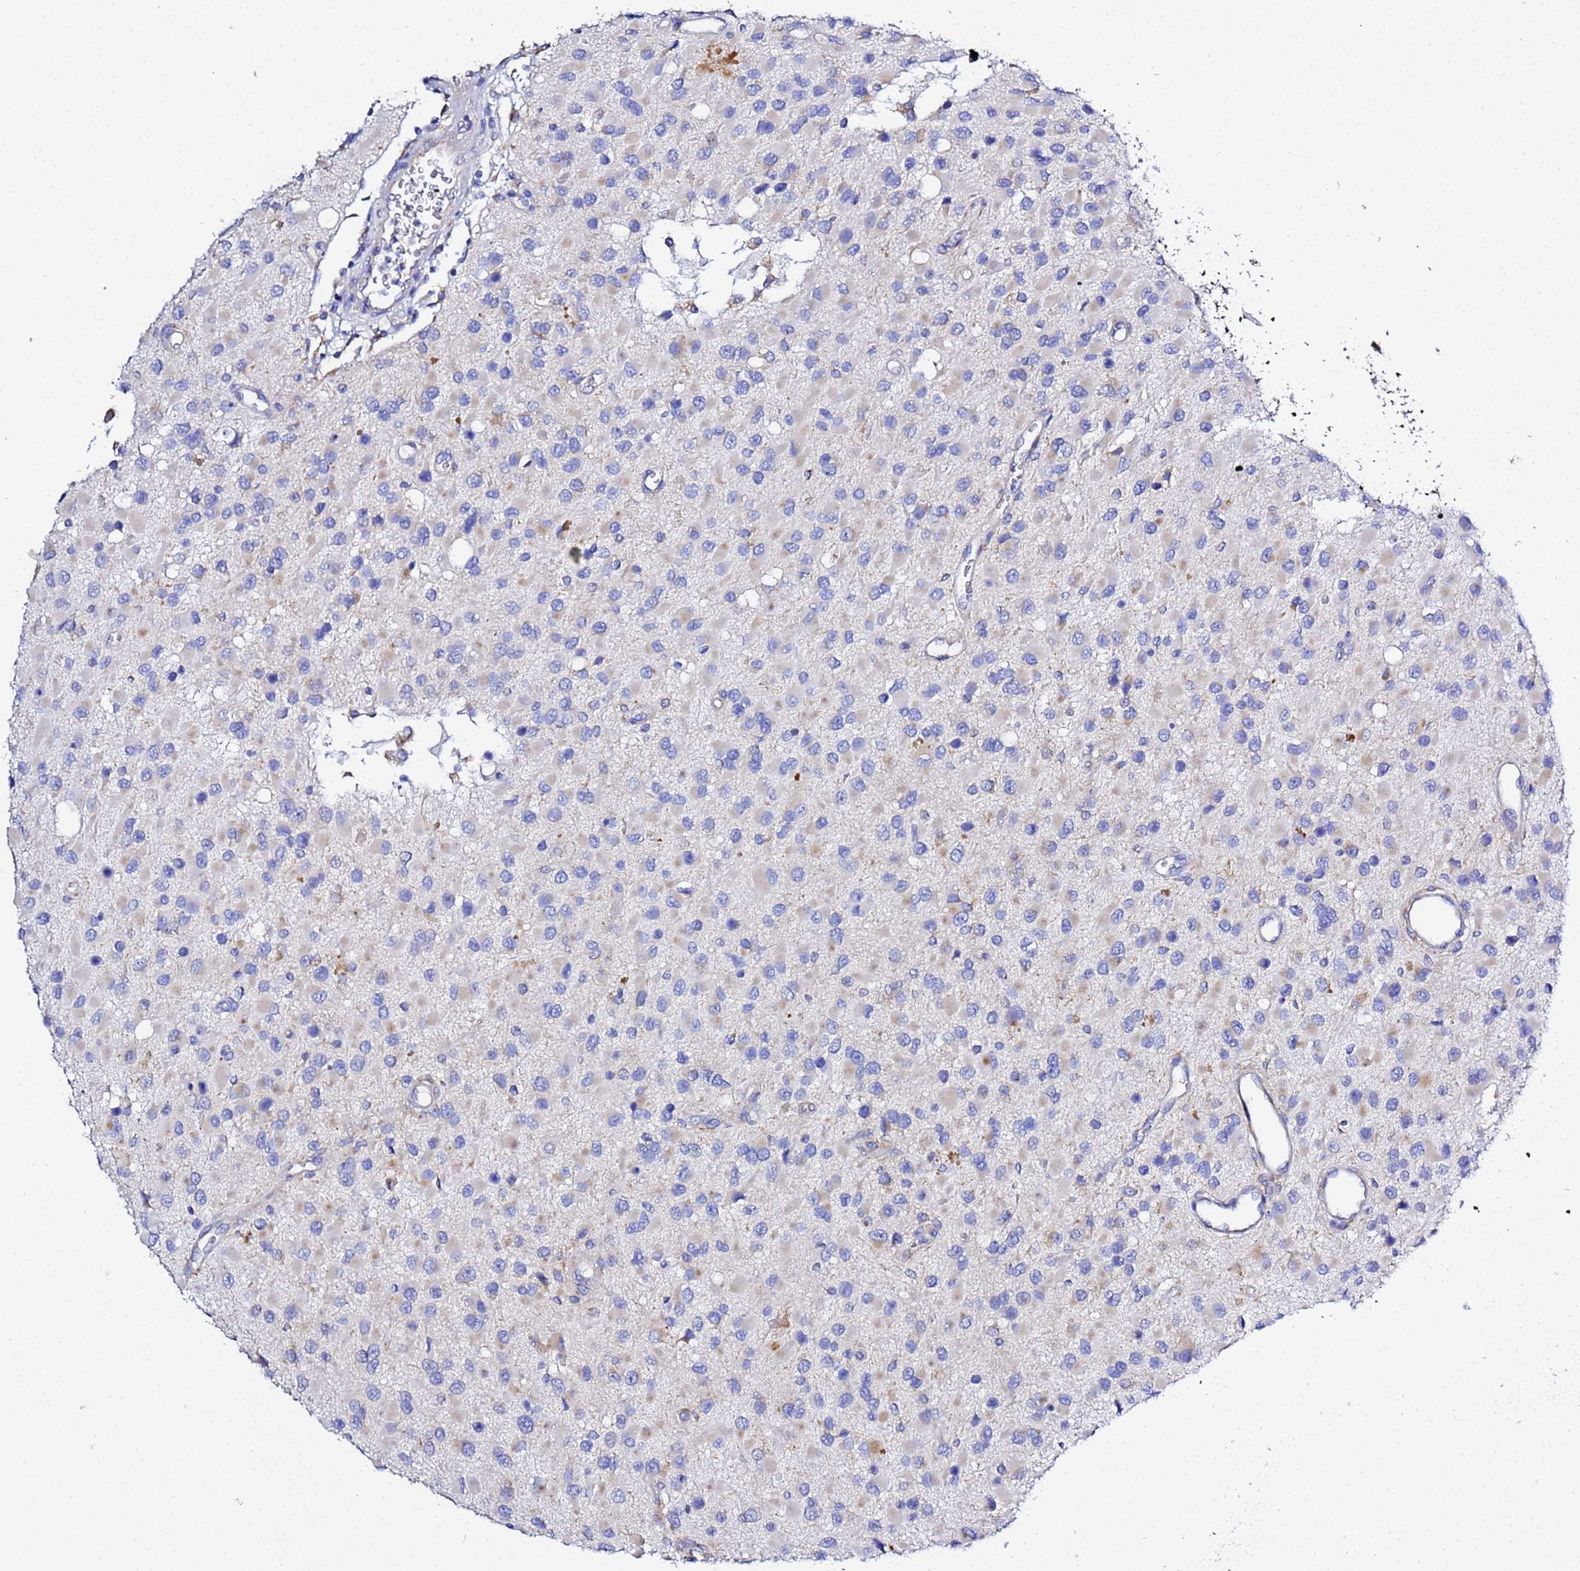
{"staining": {"intensity": "weak", "quantity": "<25%", "location": "cytoplasmic/membranous"}, "tissue": "glioma", "cell_type": "Tumor cells", "image_type": "cancer", "snomed": [{"axis": "morphology", "description": "Glioma, malignant, High grade"}, {"axis": "topography", "description": "Brain"}], "caption": "A micrograph of human glioma is negative for staining in tumor cells. (Stains: DAB (3,3'-diaminobenzidine) IHC with hematoxylin counter stain, Microscopy: brightfield microscopy at high magnification).", "gene": "VTI1B", "patient": {"sex": "male", "age": 53}}